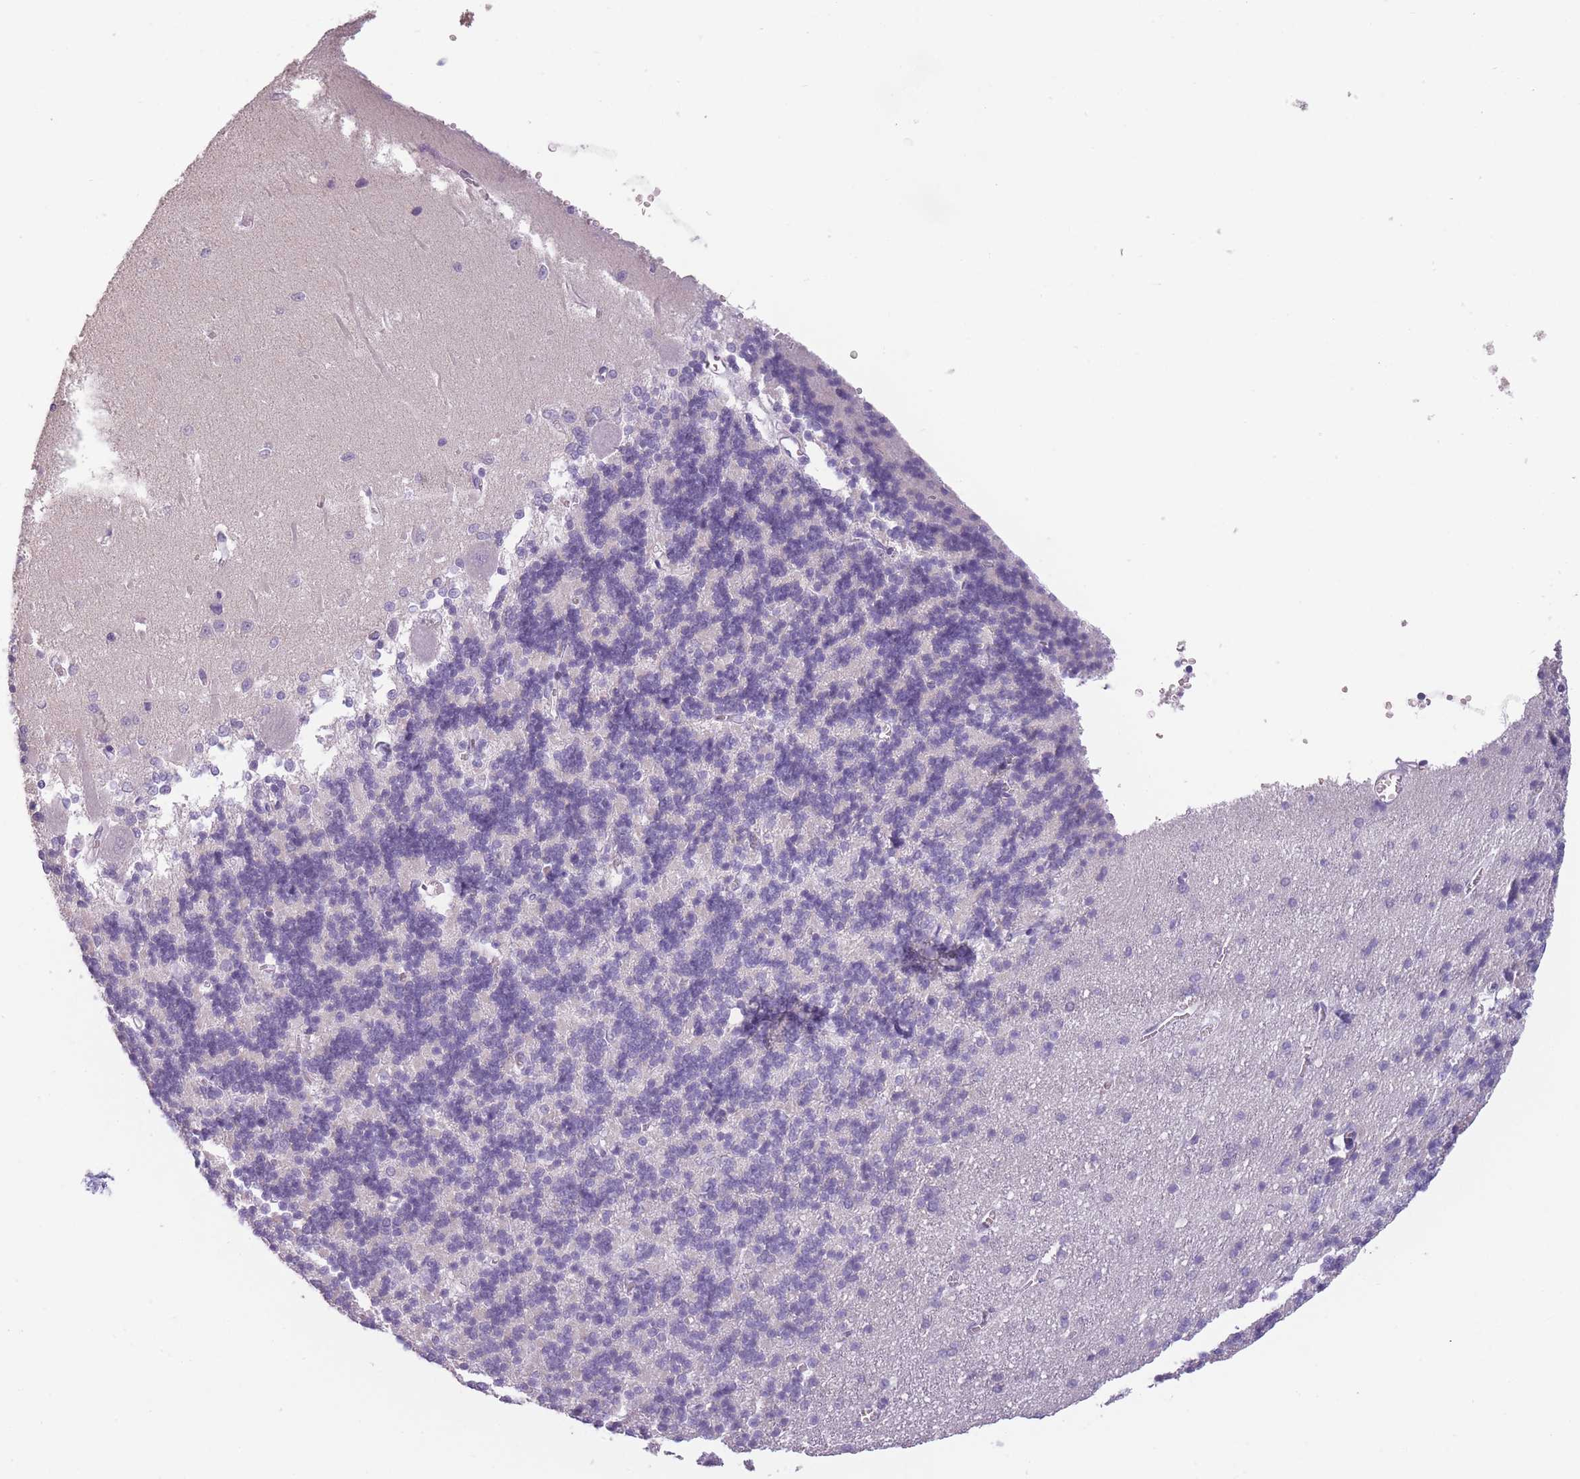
{"staining": {"intensity": "negative", "quantity": "none", "location": "none"}, "tissue": "cerebellum", "cell_type": "Cells in granular layer", "image_type": "normal", "snomed": [{"axis": "morphology", "description": "Normal tissue, NOS"}, {"axis": "topography", "description": "Cerebellum"}], "caption": "The image shows no staining of cells in granular layer in unremarkable cerebellum. (DAB IHC, high magnification).", "gene": "TMEM236", "patient": {"sex": "male", "age": 37}}